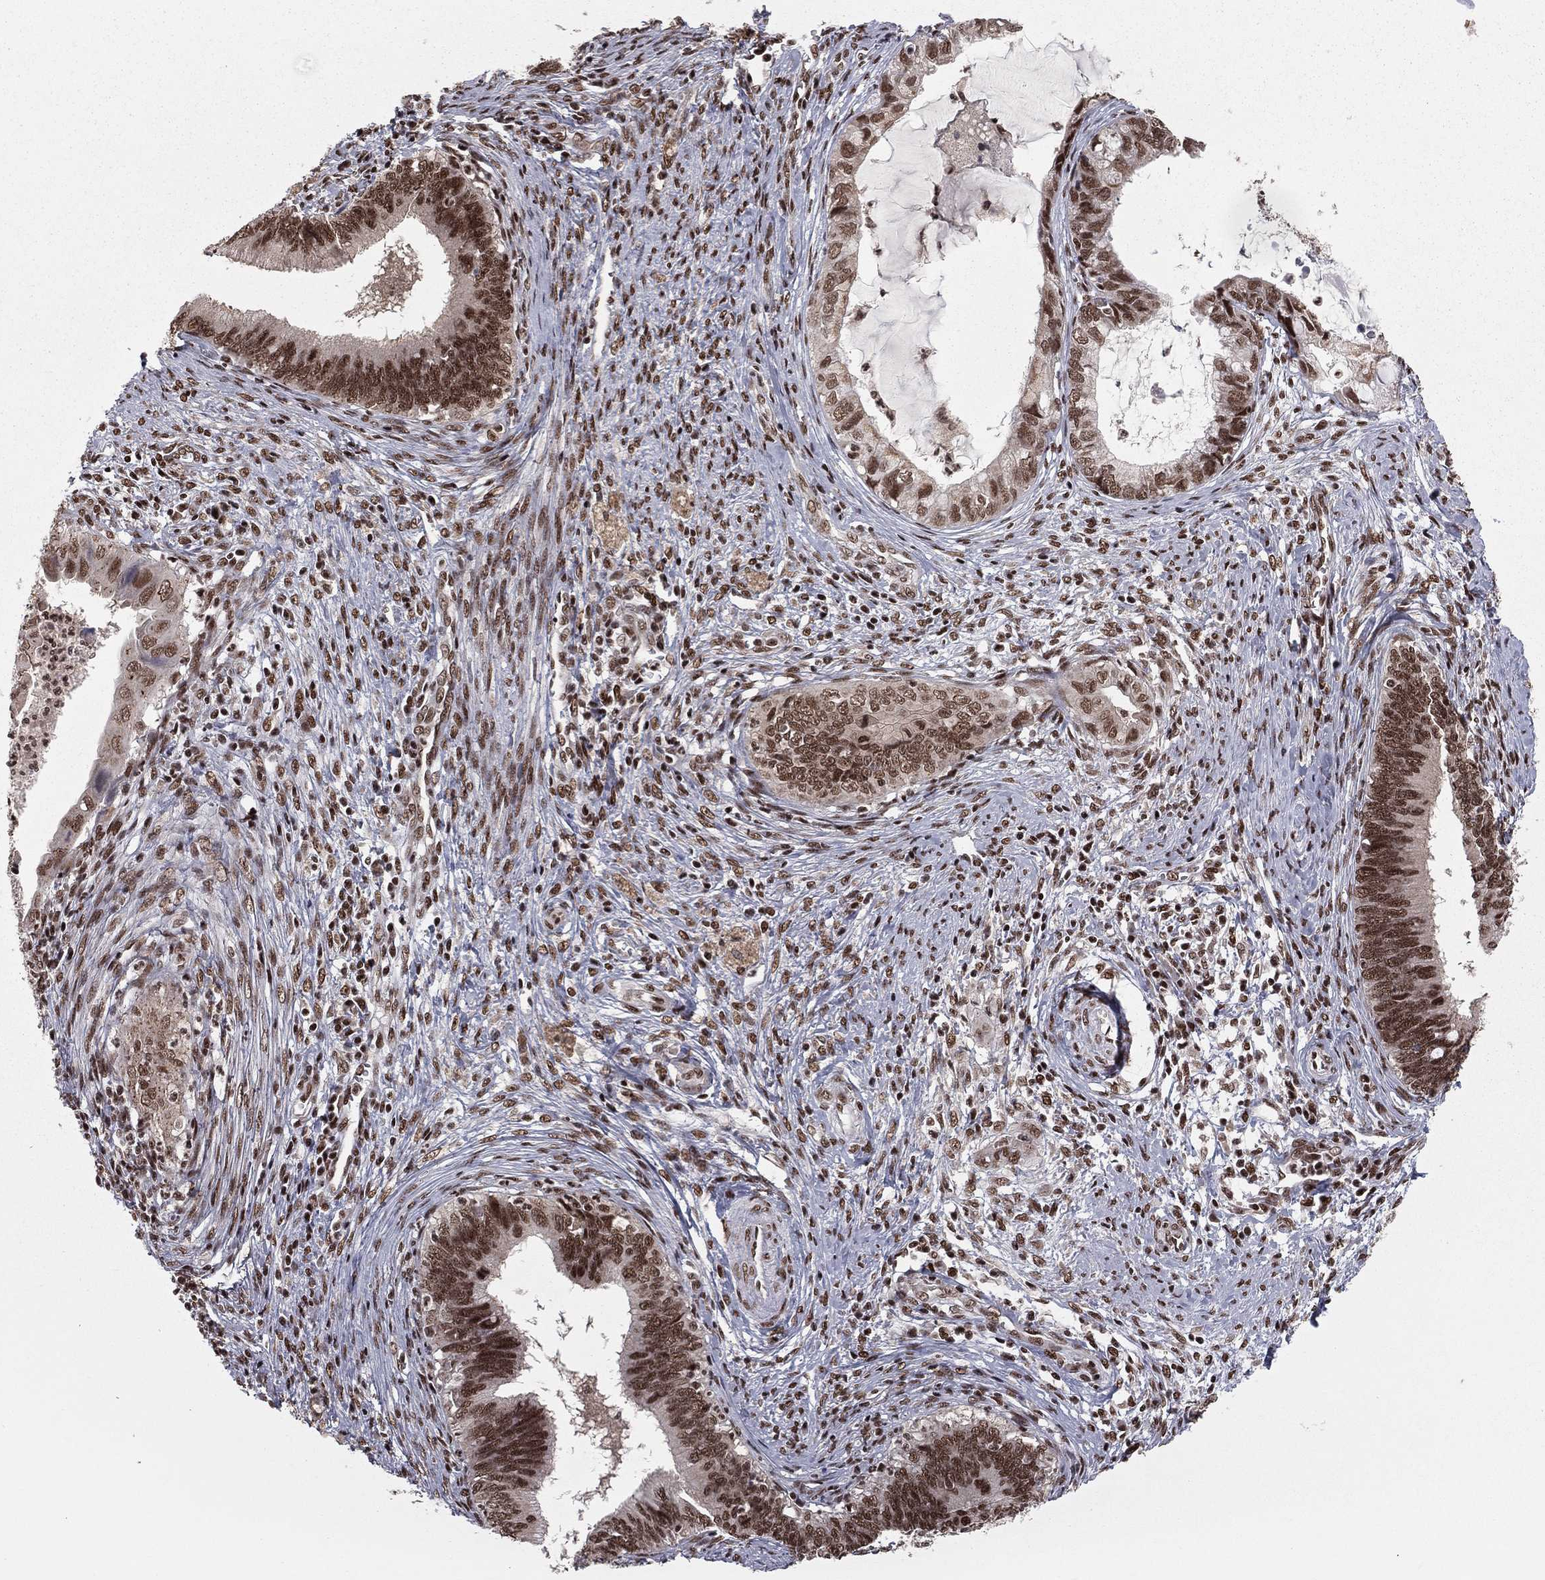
{"staining": {"intensity": "strong", "quantity": ">75%", "location": "nuclear"}, "tissue": "cervical cancer", "cell_type": "Tumor cells", "image_type": "cancer", "snomed": [{"axis": "morphology", "description": "Adenocarcinoma, NOS"}, {"axis": "topography", "description": "Cervix"}], "caption": "A micrograph of human cervical adenocarcinoma stained for a protein shows strong nuclear brown staining in tumor cells.", "gene": "NFYB", "patient": {"sex": "female", "age": 42}}